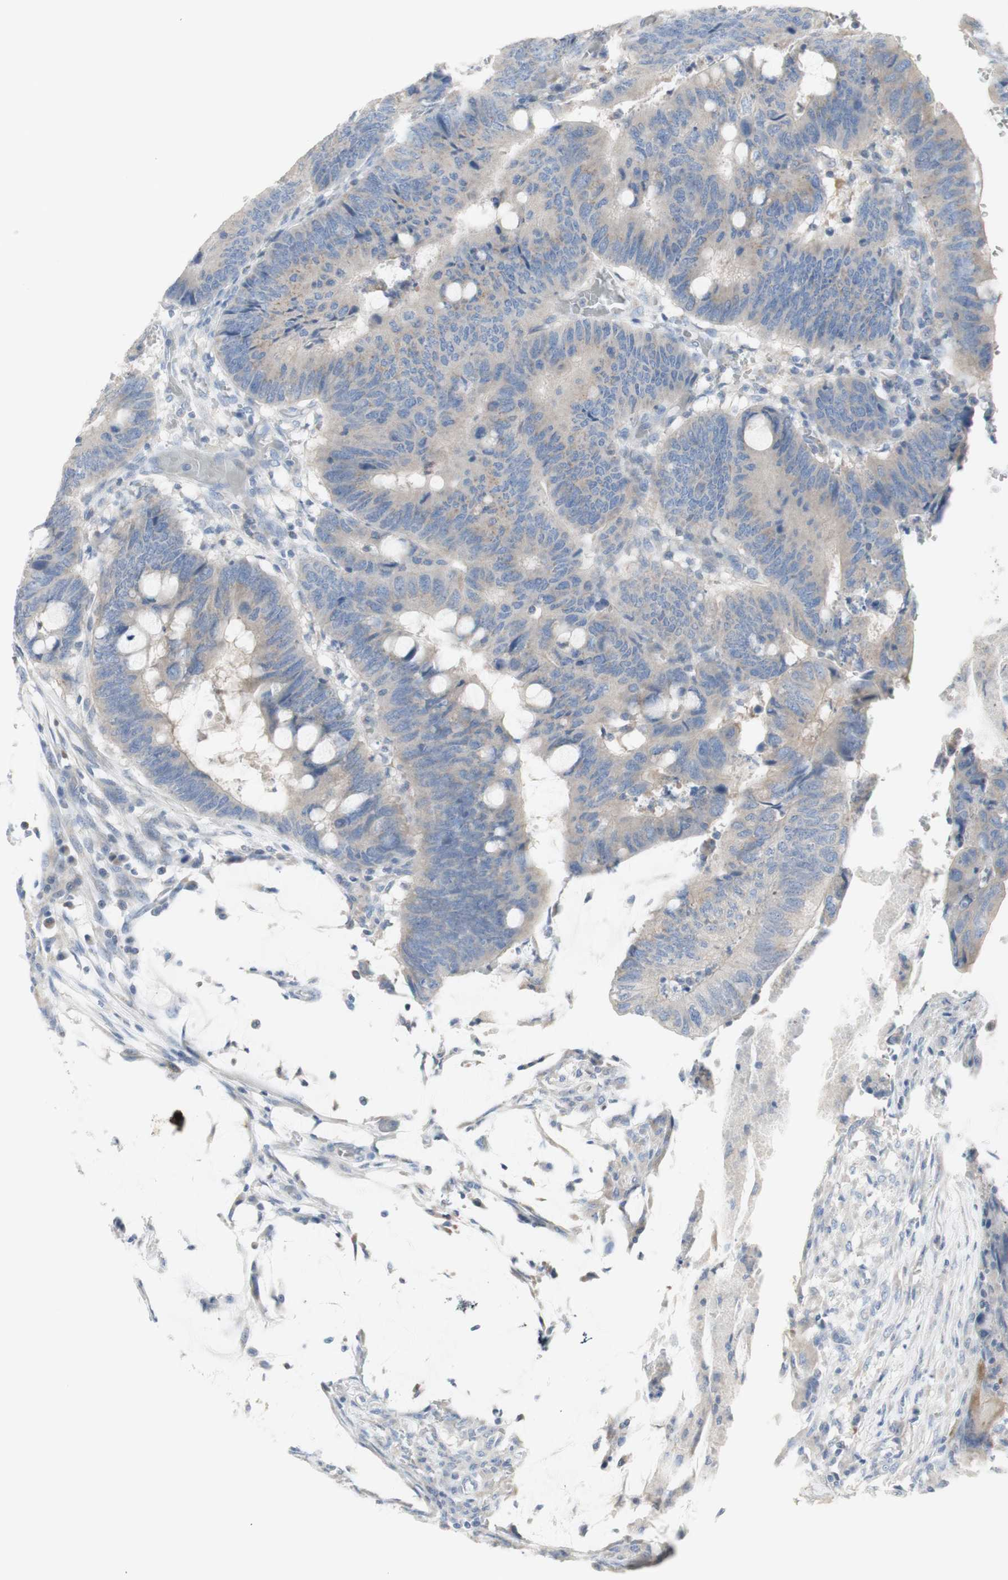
{"staining": {"intensity": "weak", "quantity": "25%-75%", "location": "cytoplasmic/membranous"}, "tissue": "colorectal cancer", "cell_type": "Tumor cells", "image_type": "cancer", "snomed": [{"axis": "morphology", "description": "Normal tissue, NOS"}, {"axis": "morphology", "description": "Adenocarcinoma, NOS"}, {"axis": "topography", "description": "Rectum"}, {"axis": "topography", "description": "Peripheral nerve tissue"}], "caption": "A low amount of weak cytoplasmic/membranous staining is identified in about 25%-75% of tumor cells in adenocarcinoma (colorectal) tissue.", "gene": "C3orf52", "patient": {"sex": "male", "age": 92}}